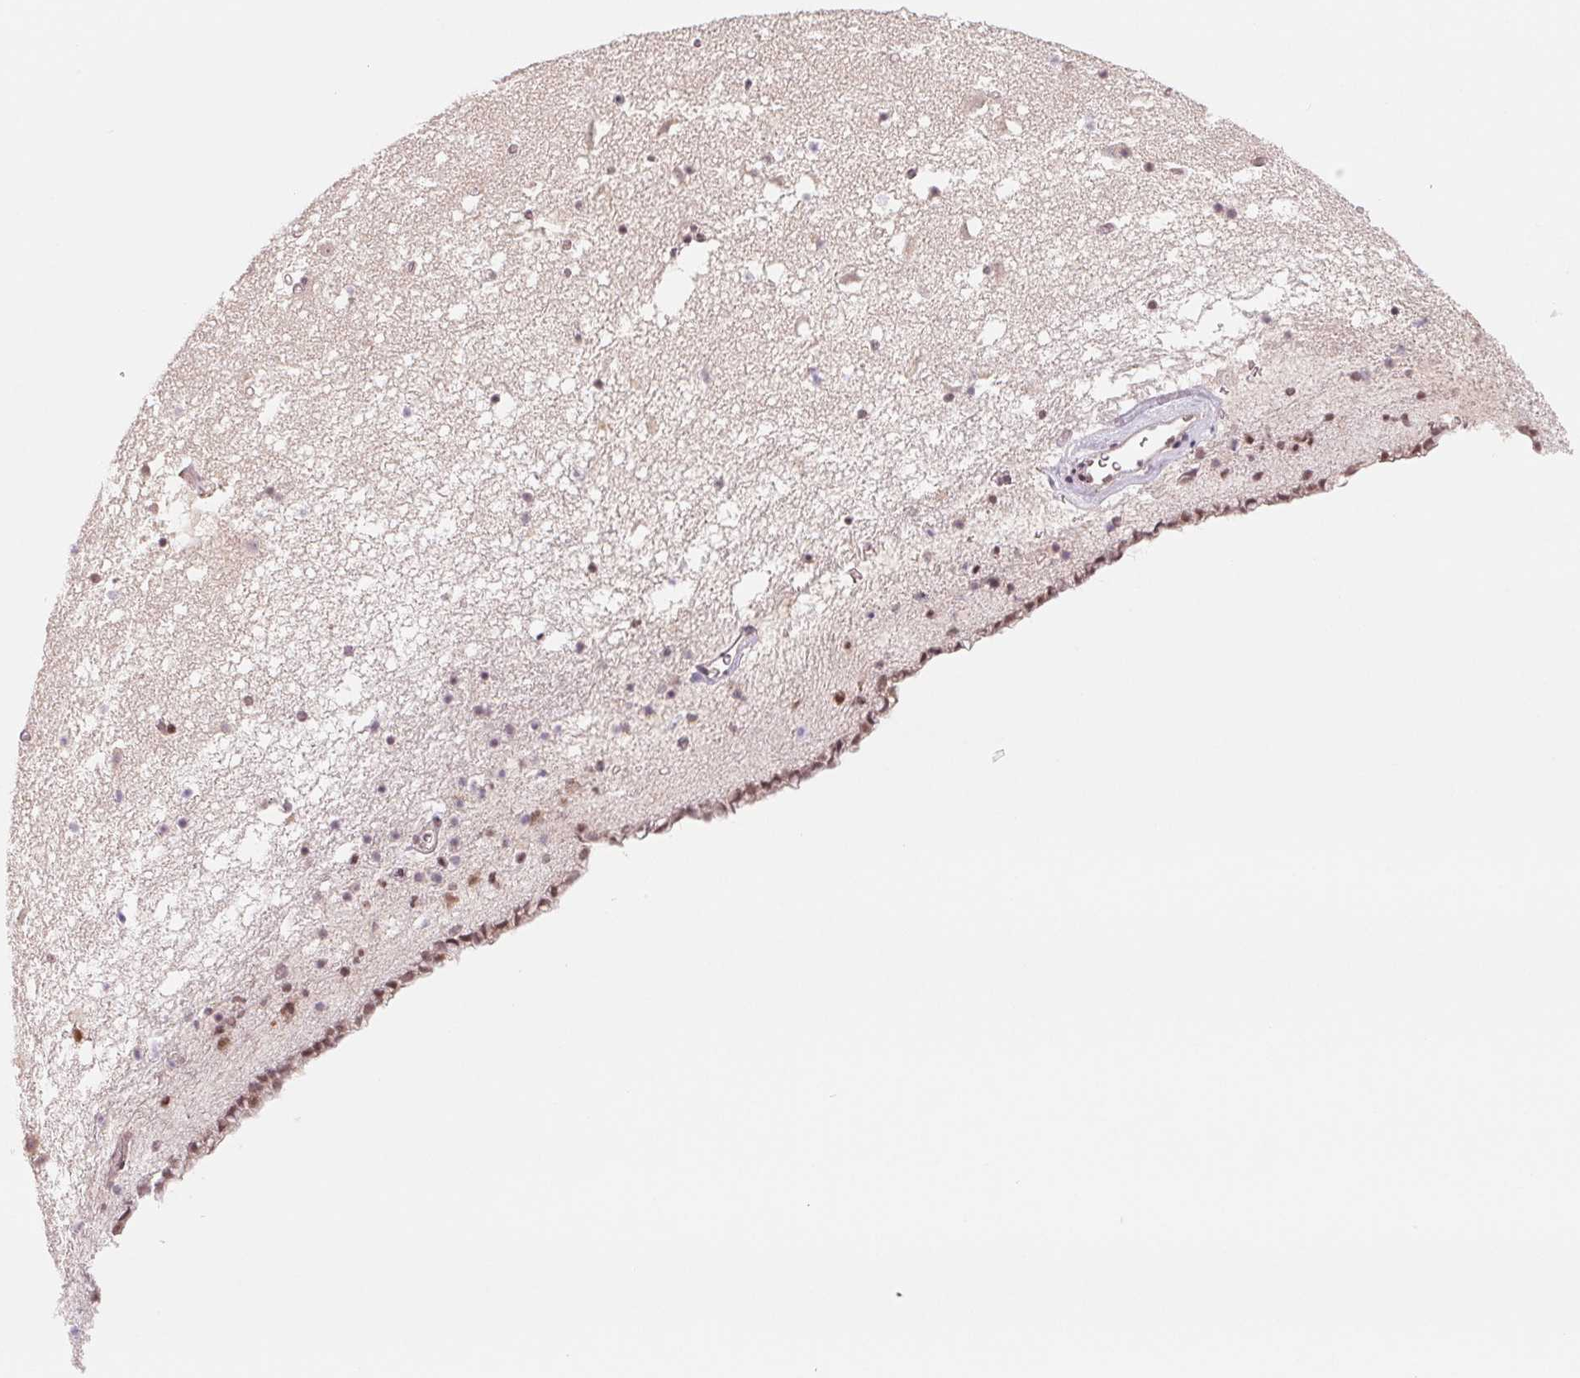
{"staining": {"intensity": "moderate", "quantity": "25%-75%", "location": "nuclear"}, "tissue": "caudate", "cell_type": "Glial cells", "image_type": "normal", "snomed": [{"axis": "morphology", "description": "Normal tissue, NOS"}, {"axis": "topography", "description": "Lateral ventricle wall"}], "caption": "This histopathology image shows benign caudate stained with IHC to label a protein in brown. The nuclear of glial cells show moderate positivity for the protein. Nuclei are counter-stained blue.", "gene": "DNAJB6", "patient": {"sex": "female", "age": 42}}